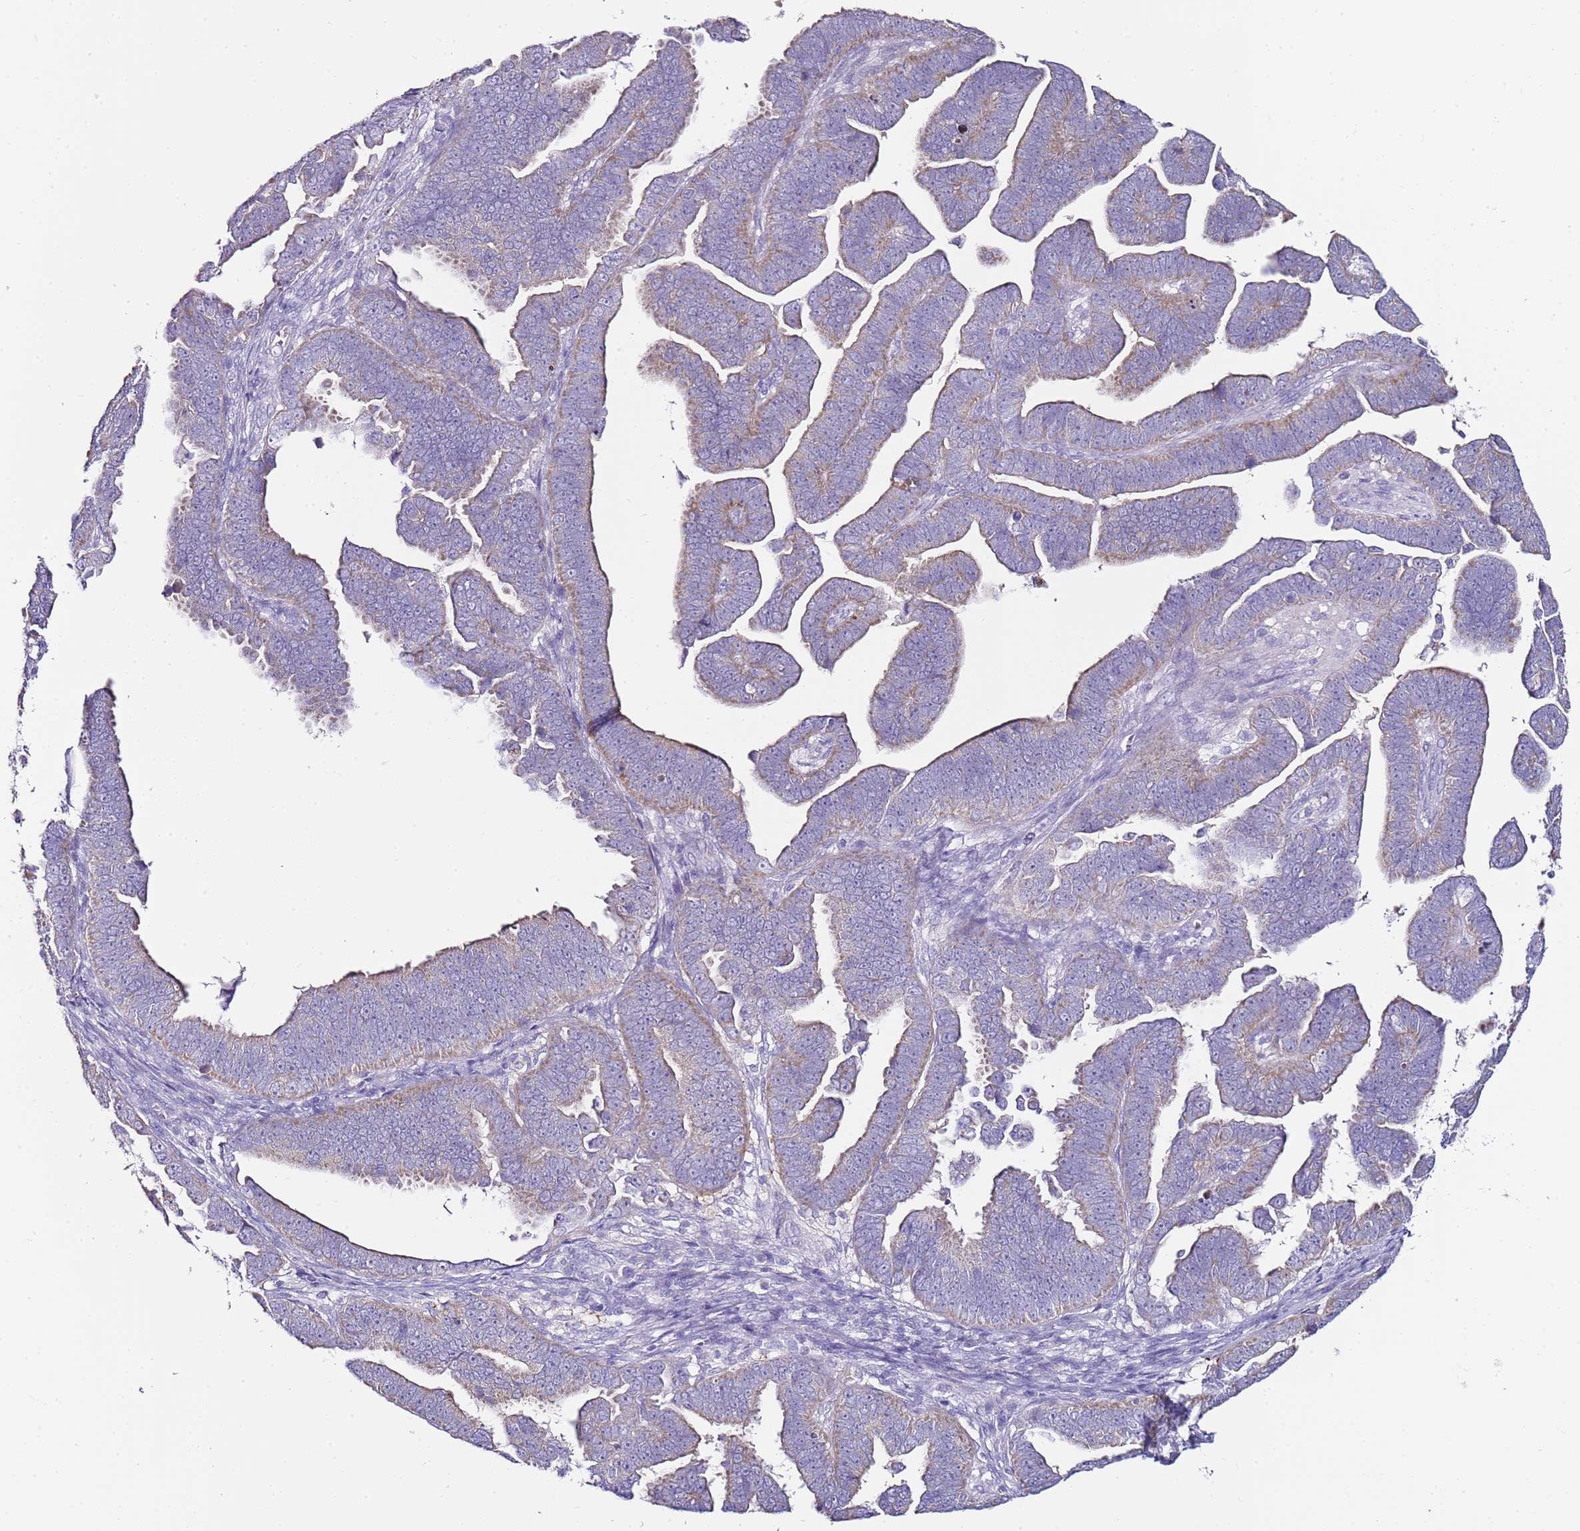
{"staining": {"intensity": "weak", "quantity": "25%-75%", "location": "cytoplasmic/membranous"}, "tissue": "endometrial cancer", "cell_type": "Tumor cells", "image_type": "cancer", "snomed": [{"axis": "morphology", "description": "Adenocarcinoma, NOS"}, {"axis": "topography", "description": "Endometrium"}], "caption": "IHC staining of endometrial adenocarcinoma, which exhibits low levels of weak cytoplasmic/membranous positivity in about 25%-75% of tumor cells indicating weak cytoplasmic/membranous protein positivity. The staining was performed using DAB (3,3'-diaminobenzidine) (brown) for protein detection and nuclei were counterstained in hematoxylin (blue).", "gene": "MYBPC3", "patient": {"sex": "female", "age": 75}}